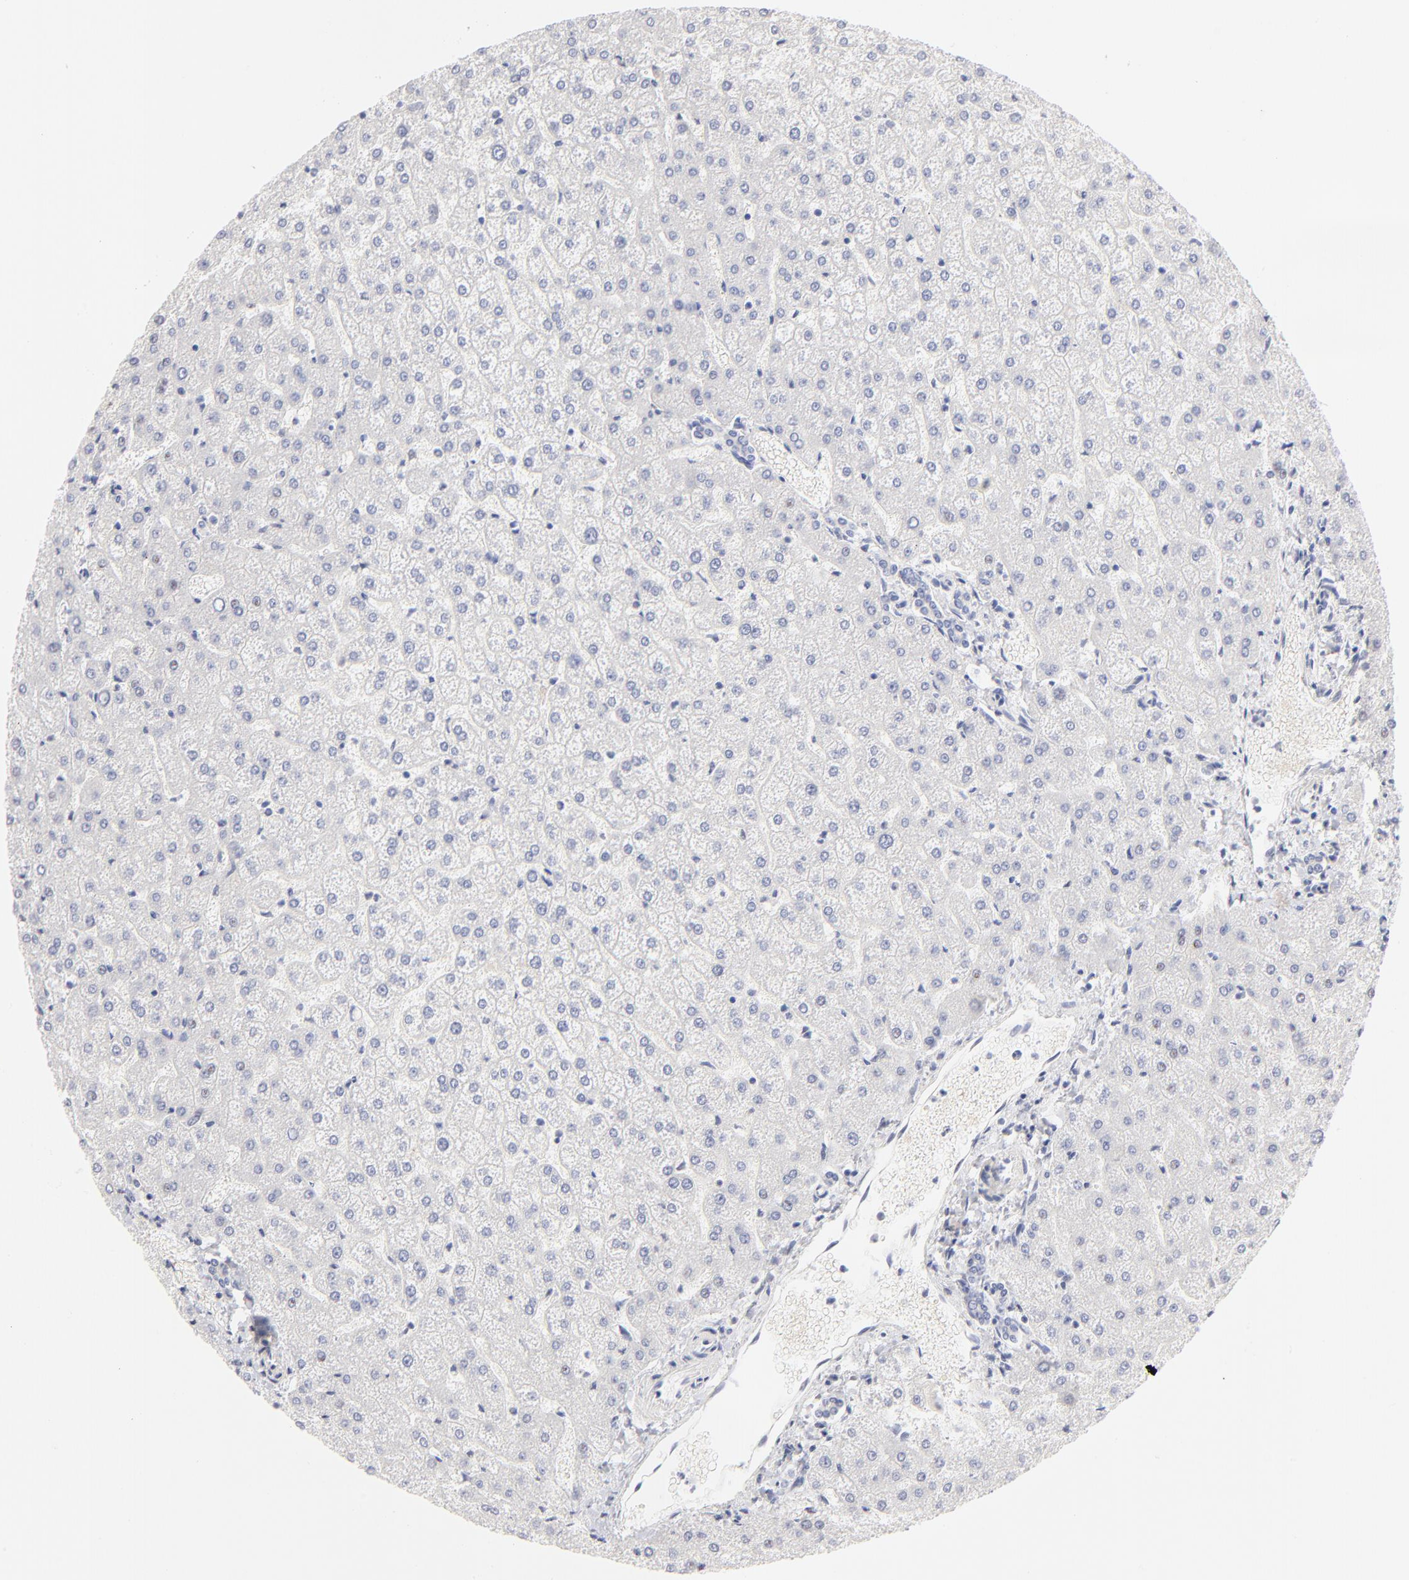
{"staining": {"intensity": "negative", "quantity": "none", "location": "none"}, "tissue": "liver", "cell_type": "Cholangiocytes", "image_type": "normal", "snomed": [{"axis": "morphology", "description": "Normal tissue, NOS"}, {"axis": "topography", "description": "Liver"}], "caption": "Cholangiocytes show no significant protein staining in benign liver. The staining was performed using DAB (3,3'-diaminobenzidine) to visualize the protein expression in brown, while the nuclei were stained in blue with hematoxylin (Magnification: 20x).", "gene": "STAT3", "patient": {"sex": "female", "age": 32}}